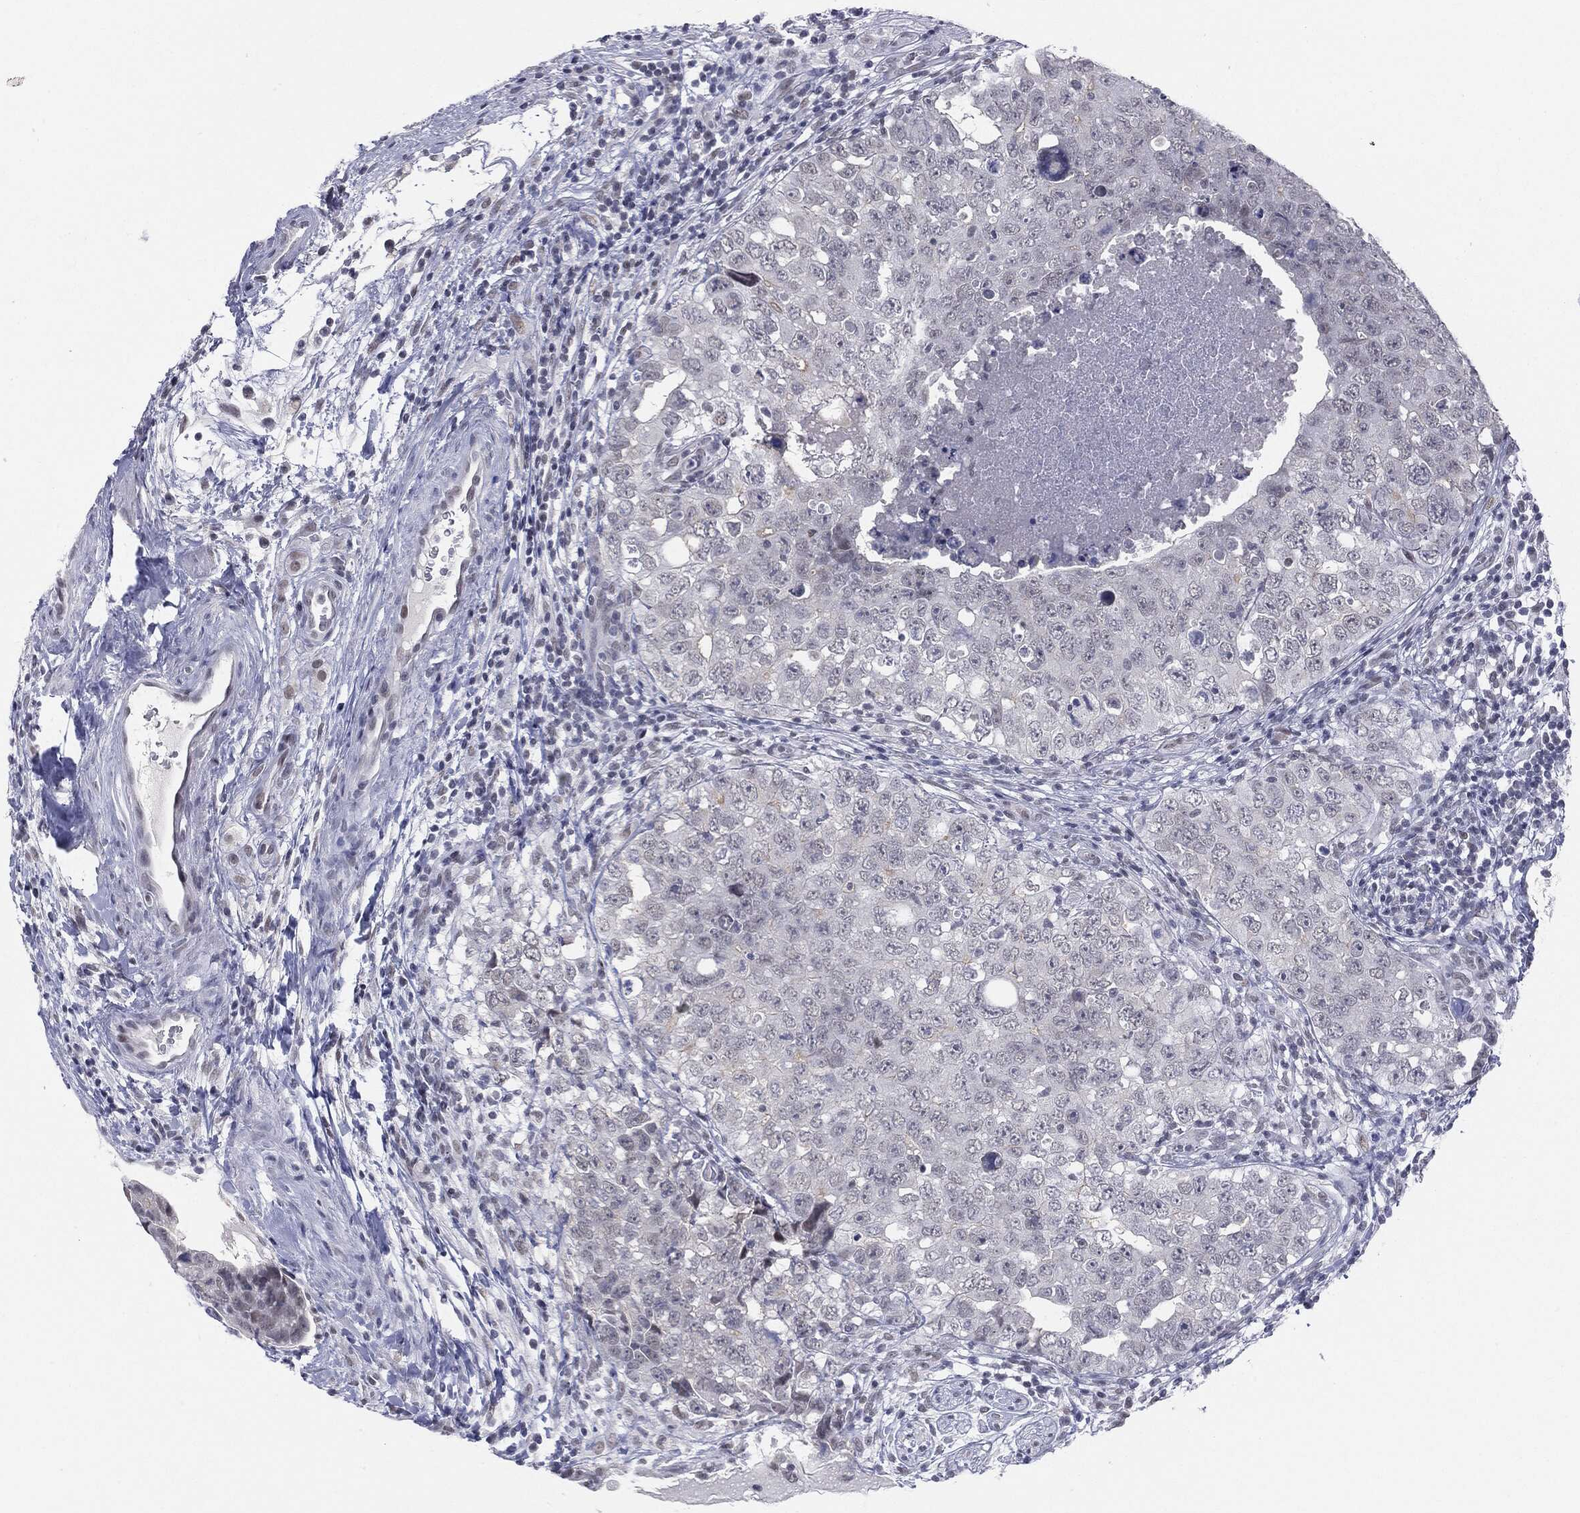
{"staining": {"intensity": "negative", "quantity": "none", "location": "none"}, "tissue": "testis cancer", "cell_type": "Tumor cells", "image_type": "cancer", "snomed": [{"axis": "morphology", "description": "Seminoma, NOS"}, {"axis": "topography", "description": "Testis"}], "caption": "Testis cancer was stained to show a protein in brown. There is no significant staining in tumor cells.", "gene": "SLC5A5", "patient": {"sex": "male", "age": 34}}